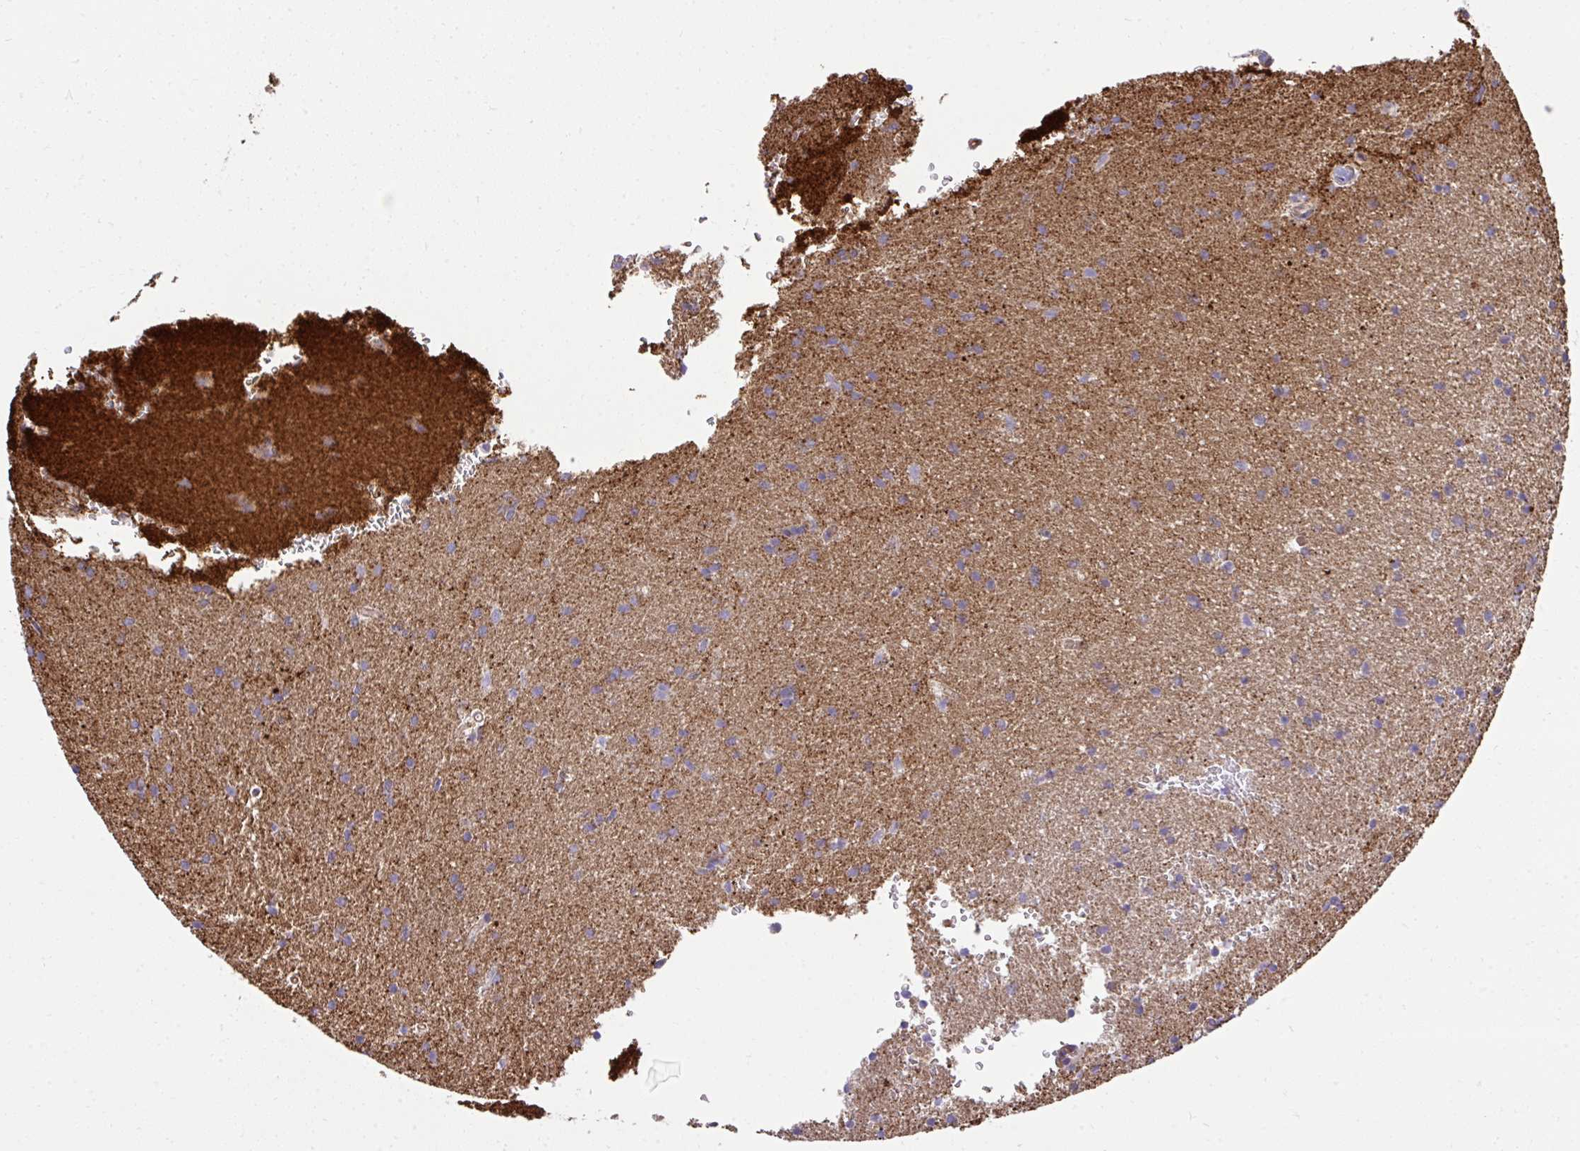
{"staining": {"intensity": "weak", "quantity": ">75%", "location": "cytoplasmic/membranous"}, "tissue": "glioma", "cell_type": "Tumor cells", "image_type": "cancer", "snomed": [{"axis": "morphology", "description": "Glioma, malignant, Low grade"}, {"axis": "topography", "description": "Brain"}], "caption": "Protein expression analysis of glioma demonstrates weak cytoplasmic/membranous staining in about >75% of tumor cells.", "gene": "NMNAT3", "patient": {"sex": "female", "age": 34}}